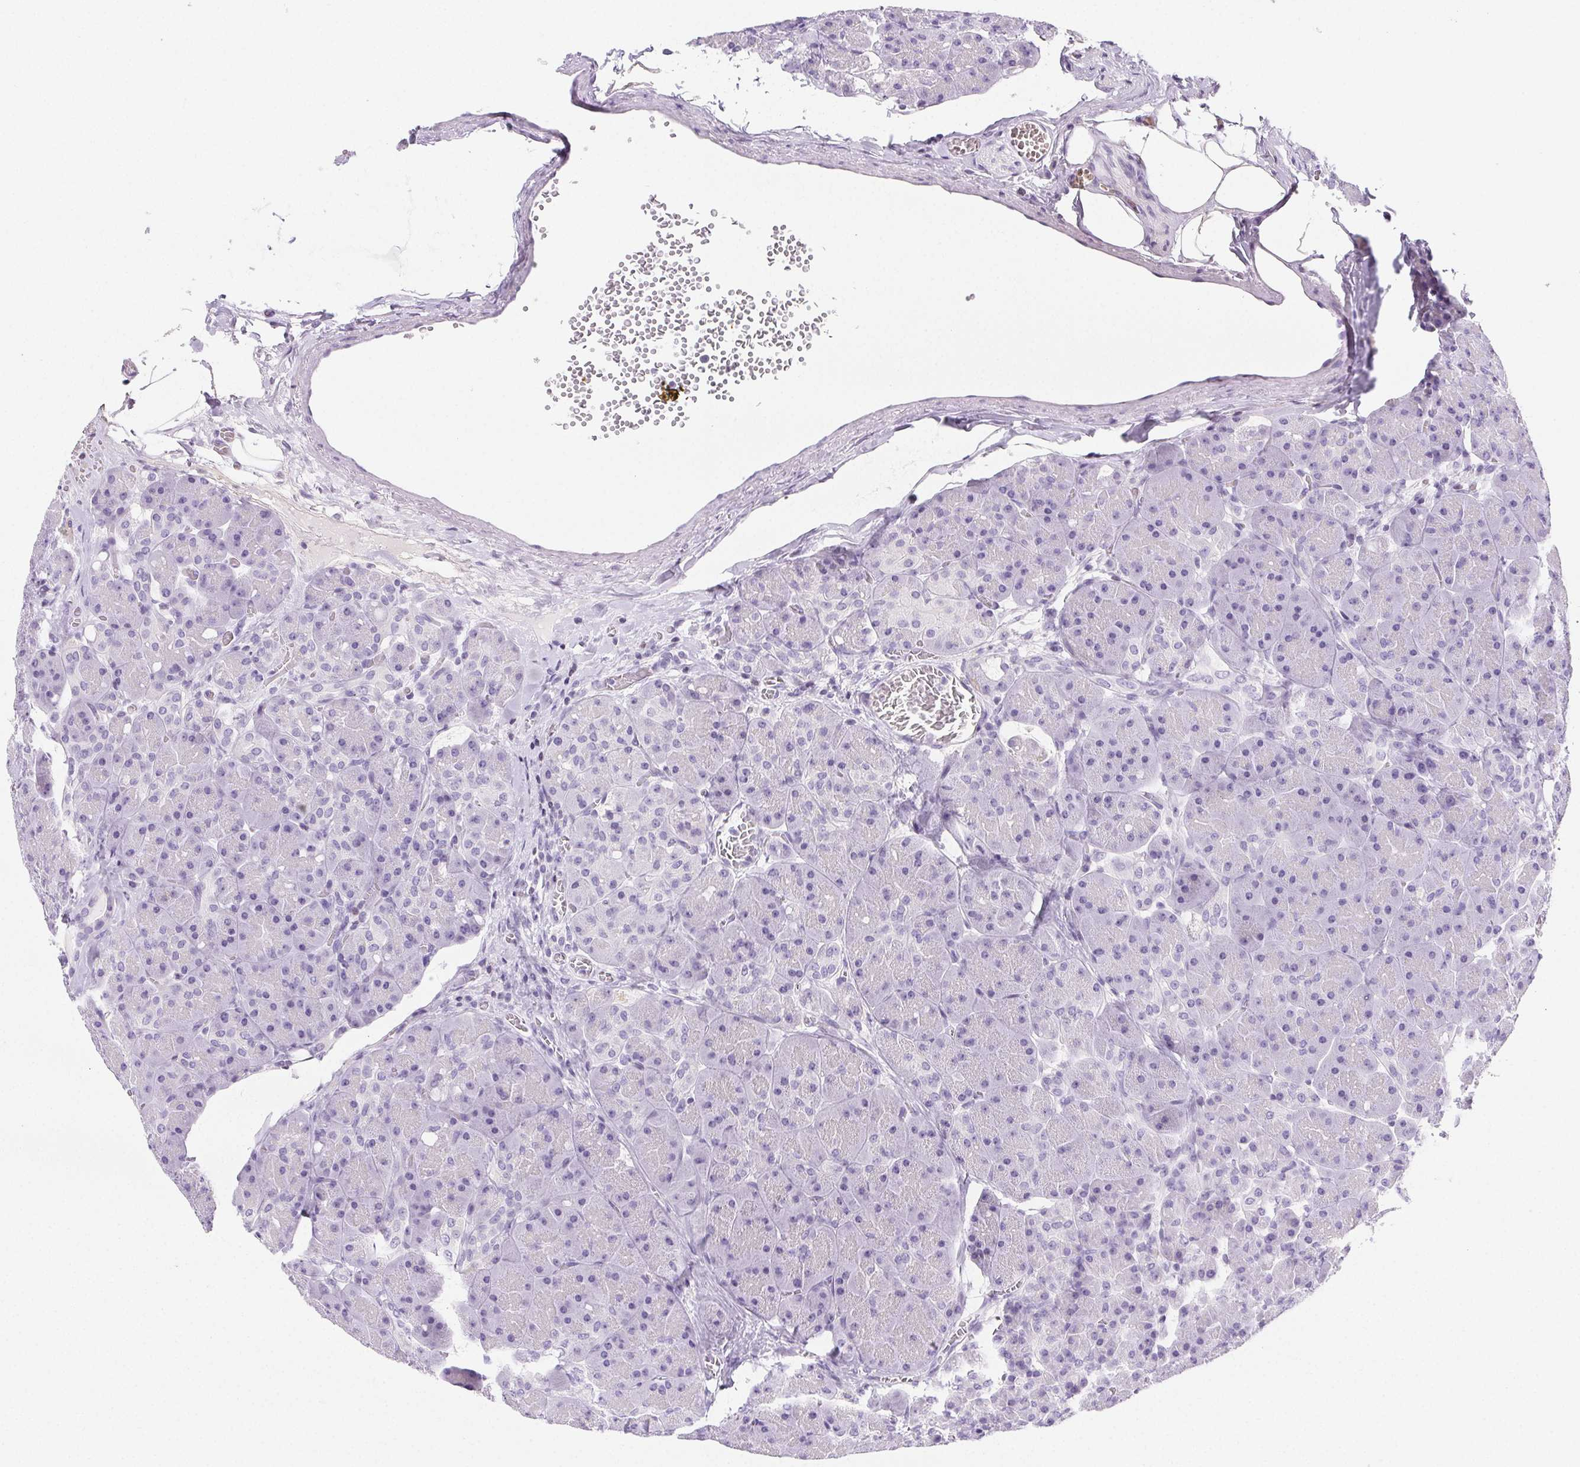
{"staining": {"intensity": "negative", "quantity": "none", "location": "none"}, "tissue": "pancreas", "cell_type": "Exocrine glandular cells", "image_type": "normal", "snomed": [{"axis": "morphology", "description": "Normal tissue, NOS"}, {"axis": "topography", "description": "Pancreas"}], "caption": "This is a photomicrograph of IHC staining of benign pancreas, which shows no positivity in exocrine glandular cells.", "gene": "BEND2", "patient": {"sex": "male", "age": 55}}